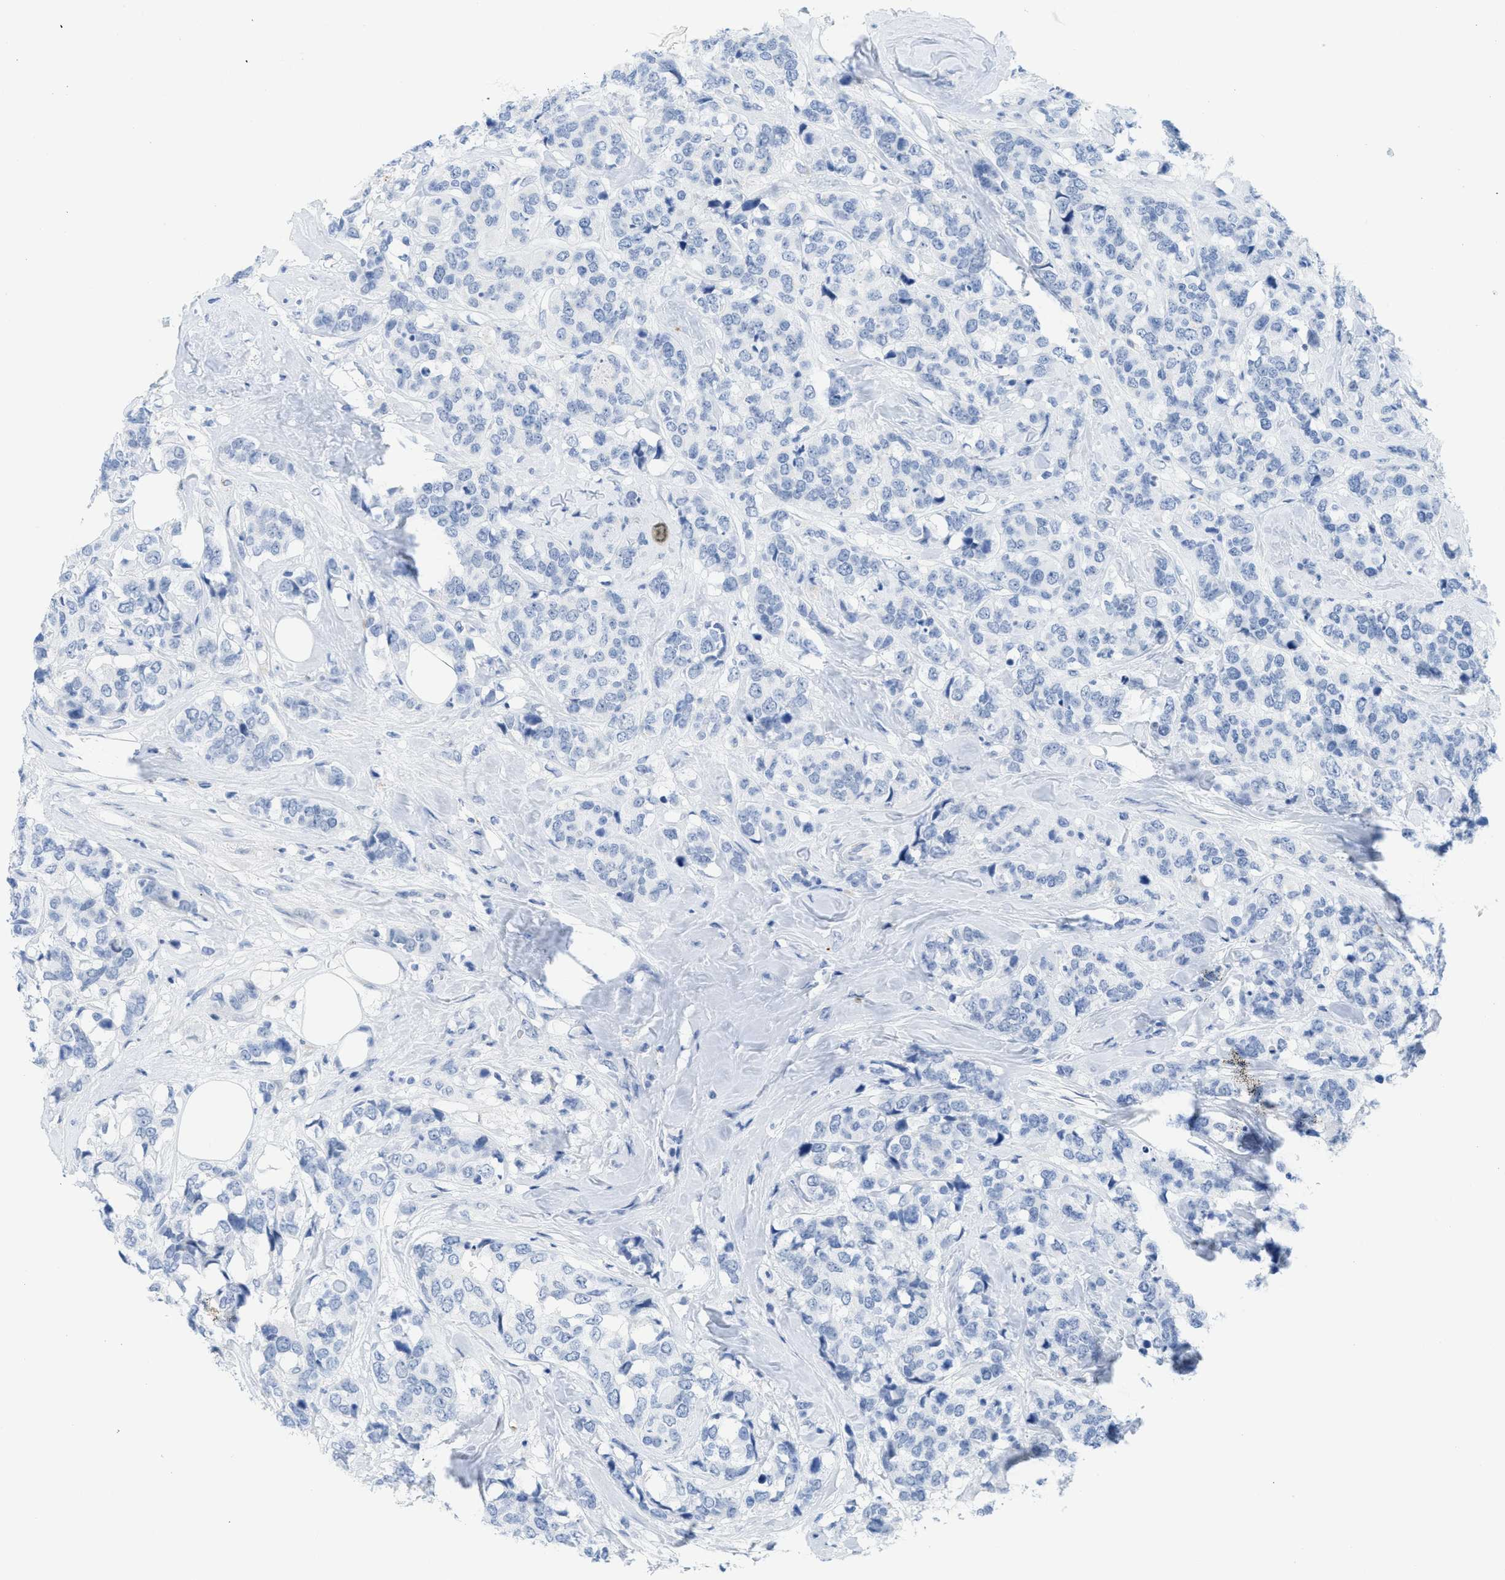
{"staining": {"intensity": "negative", "quantity": "none", "location": "none"}, "tissue": "breast cancer", "cell_type": "Tumor cells", "image_type": "cancer", "snomed": [{"axis": "morphology", "description": "Lobular carcinoma"}, {"axis": "topography", "description": "Breast"}], "caption": "Histopathology image shows no significant protein expression in tumor cells of breast cancer (lobular carcinoma).", "gene": "WDR4", "patient": {"sex": "female", "age": 59}}